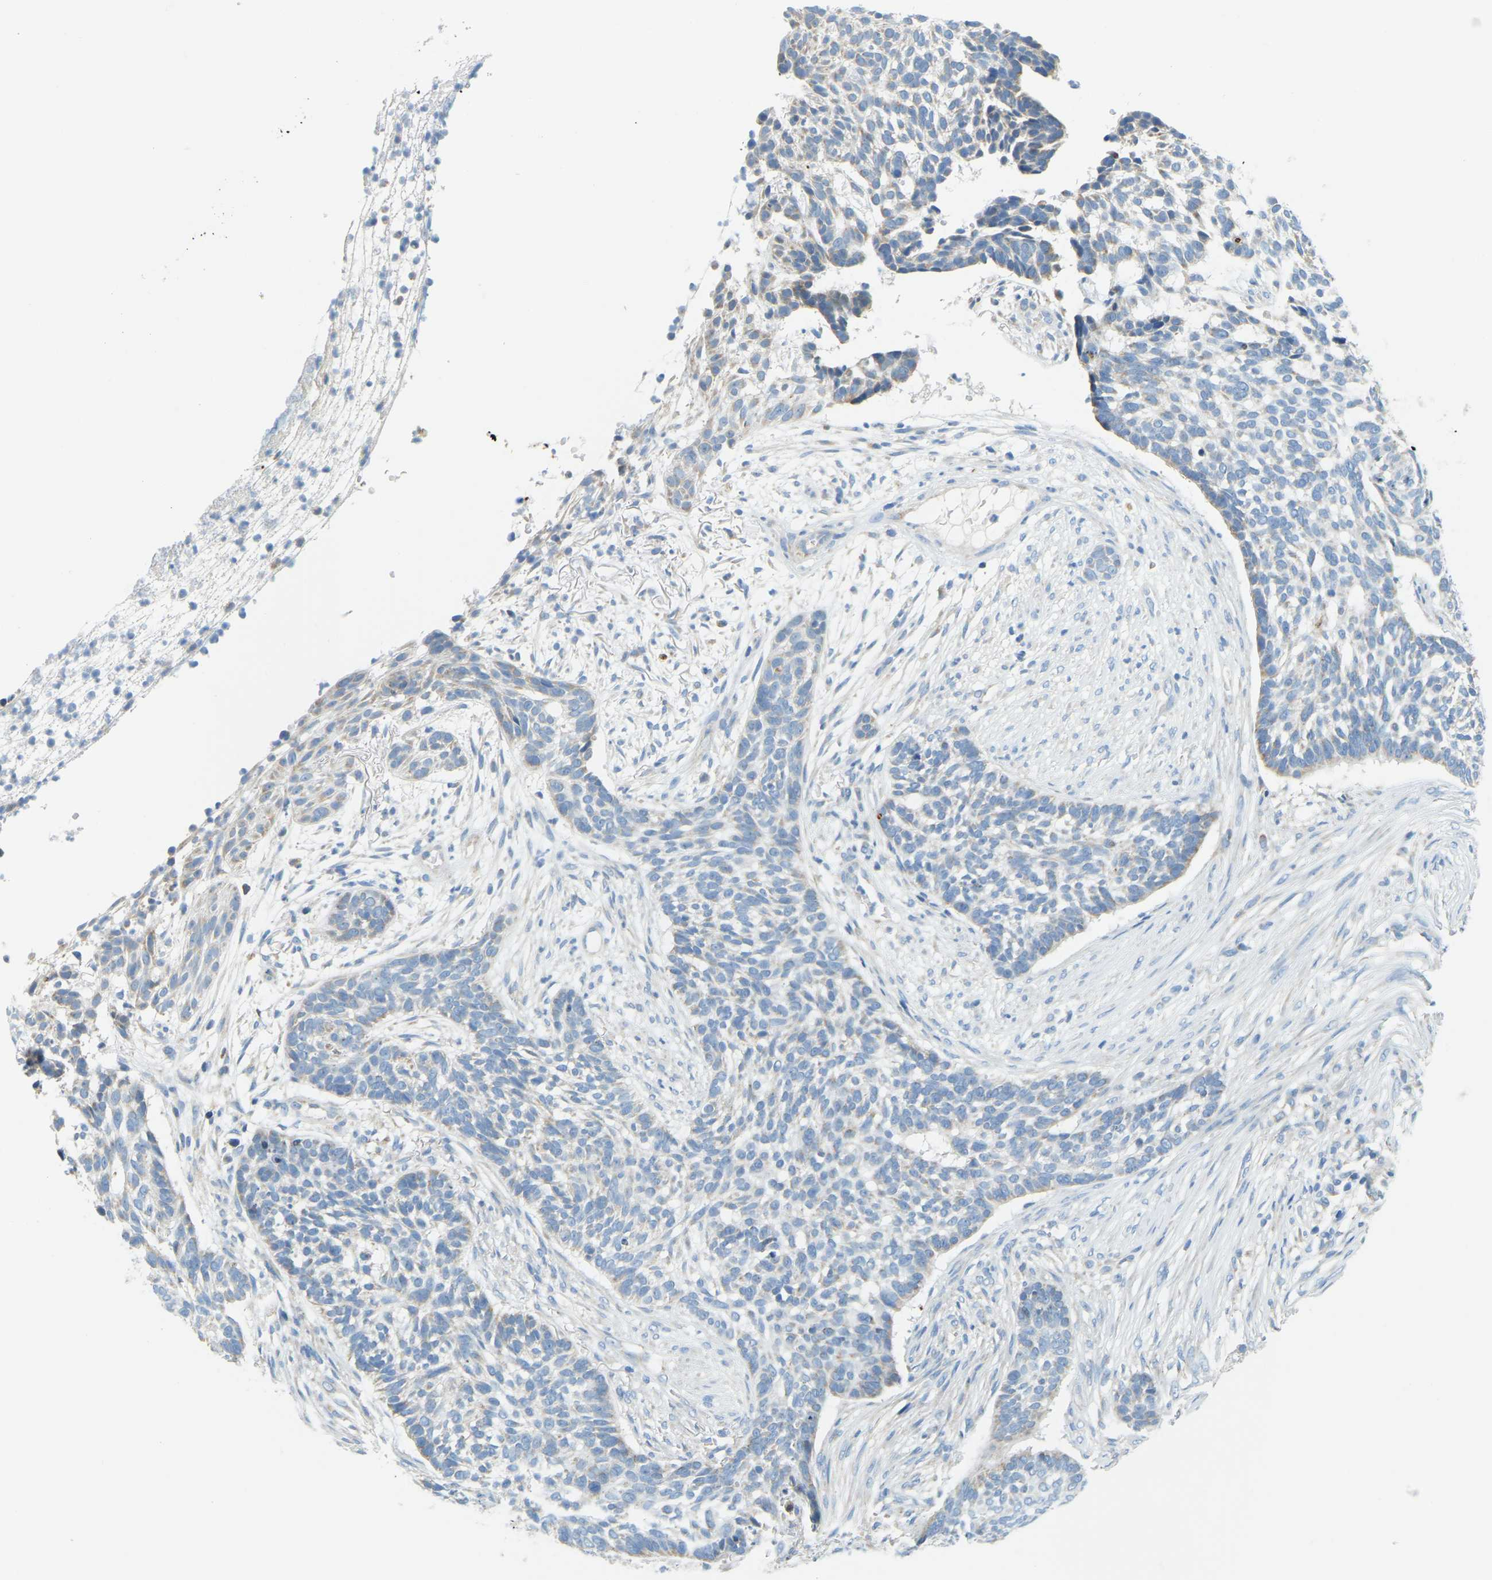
{"staining": {"intensity": "negative", "quantity": "none", "location": "none"}, "tissue": "skin cancer", "cell_type": "Tumor cells", "image_type": "cancer", "snomed": [{"axis": "morphology", "description": "Basal cell carcinoma"}, {"axis": "topography", "description": "Skin"}], "caption": "IHC photomicrograph of basal cell carcinoma (skin) stained for a protein (brown), which exhibits no expression in tumor cells.", "gene": "GDA", "patient": {"sex": "male", "age": 85}}